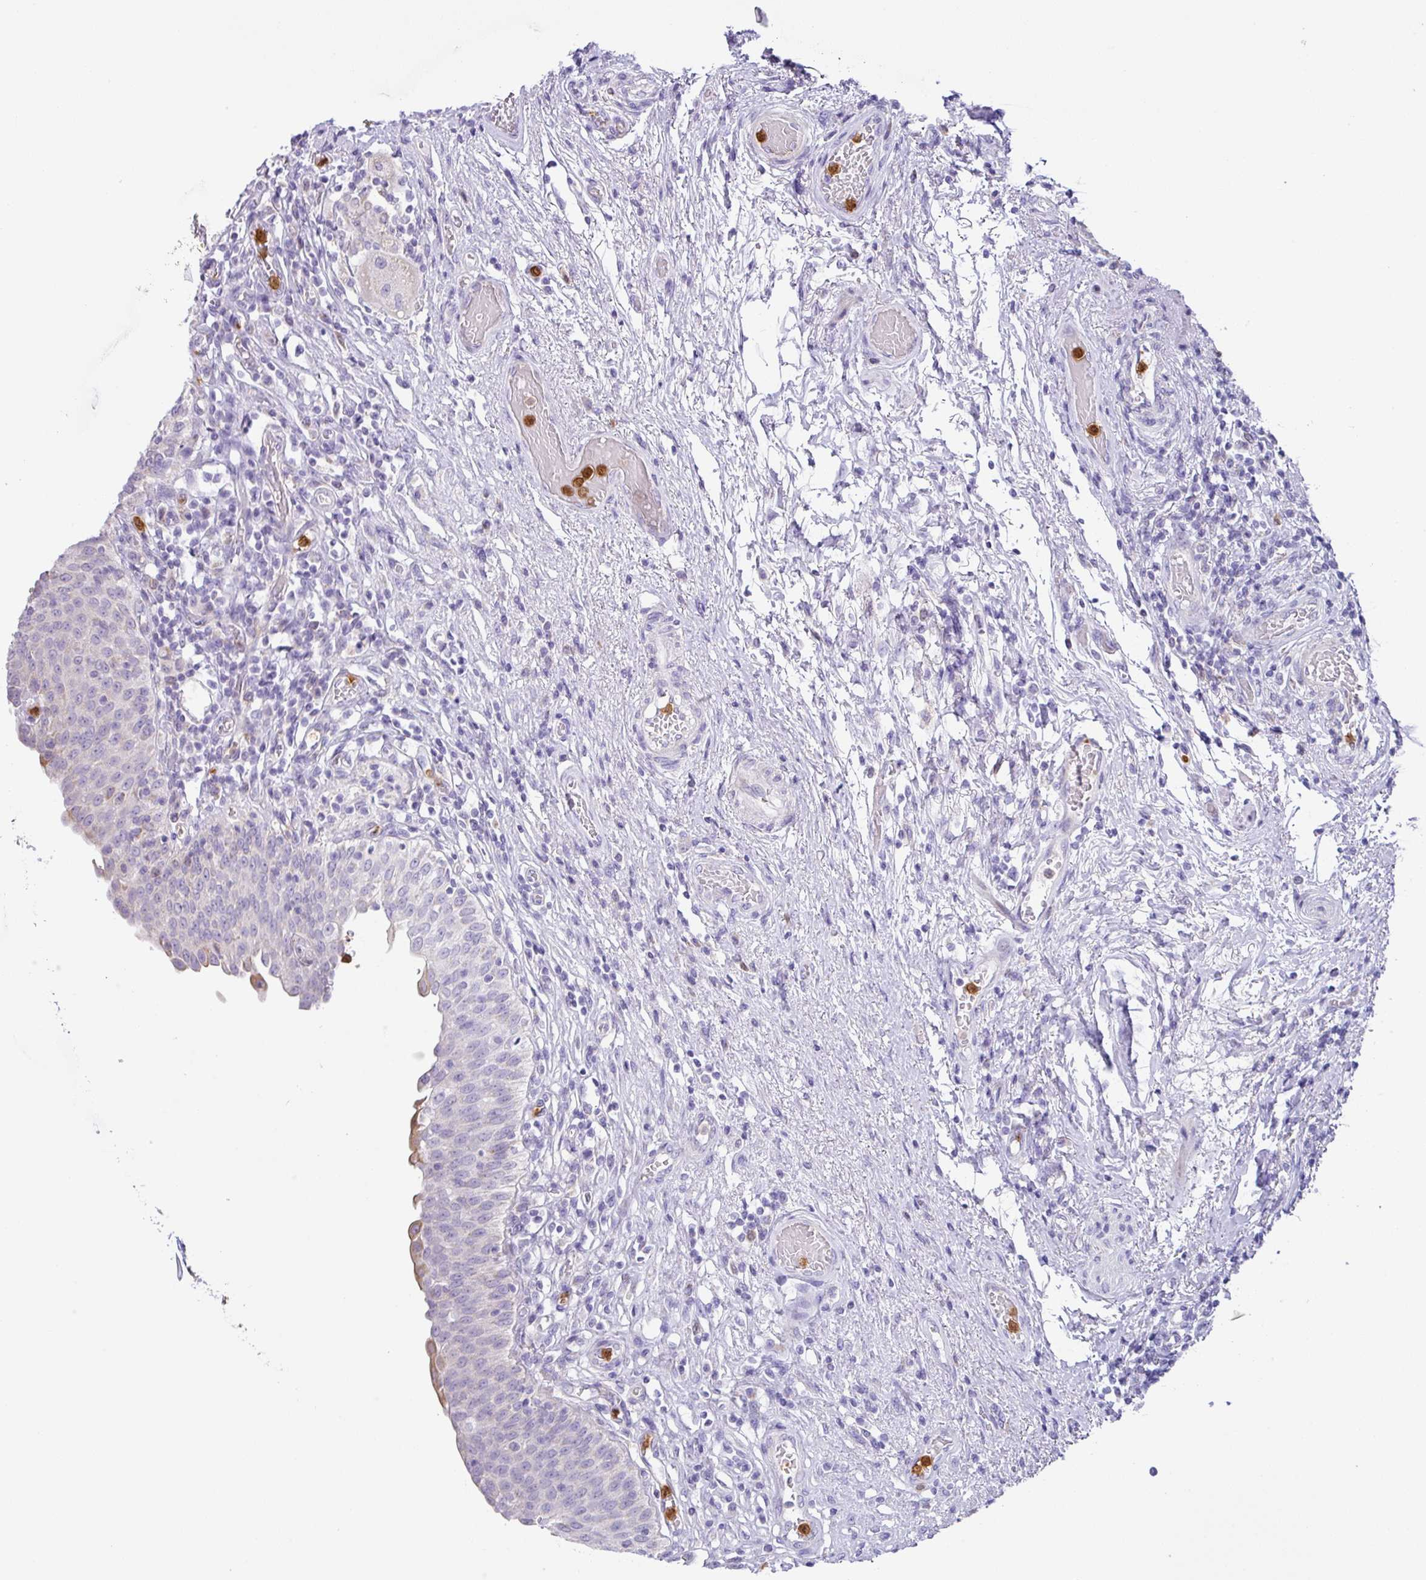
{"staining": {"intensity": "weak", "quantity": "<25%", "location": "cytoplasmic/membranous"}, "tissue": "urinary bladder", "cell_type": "Urothelial cells", "image_type": "normal", "snomed": [{"axis": "morphology", "description": "Normal tissue, NOS"}, {"axis": "topography", "description": "Urinary bladder"}], "caption": "The histopathology image shows no significant staining in urothelial cells of urinary bladder.", "gene": "SH2D3C", "patient": {"sex": "male", "age": 71}}